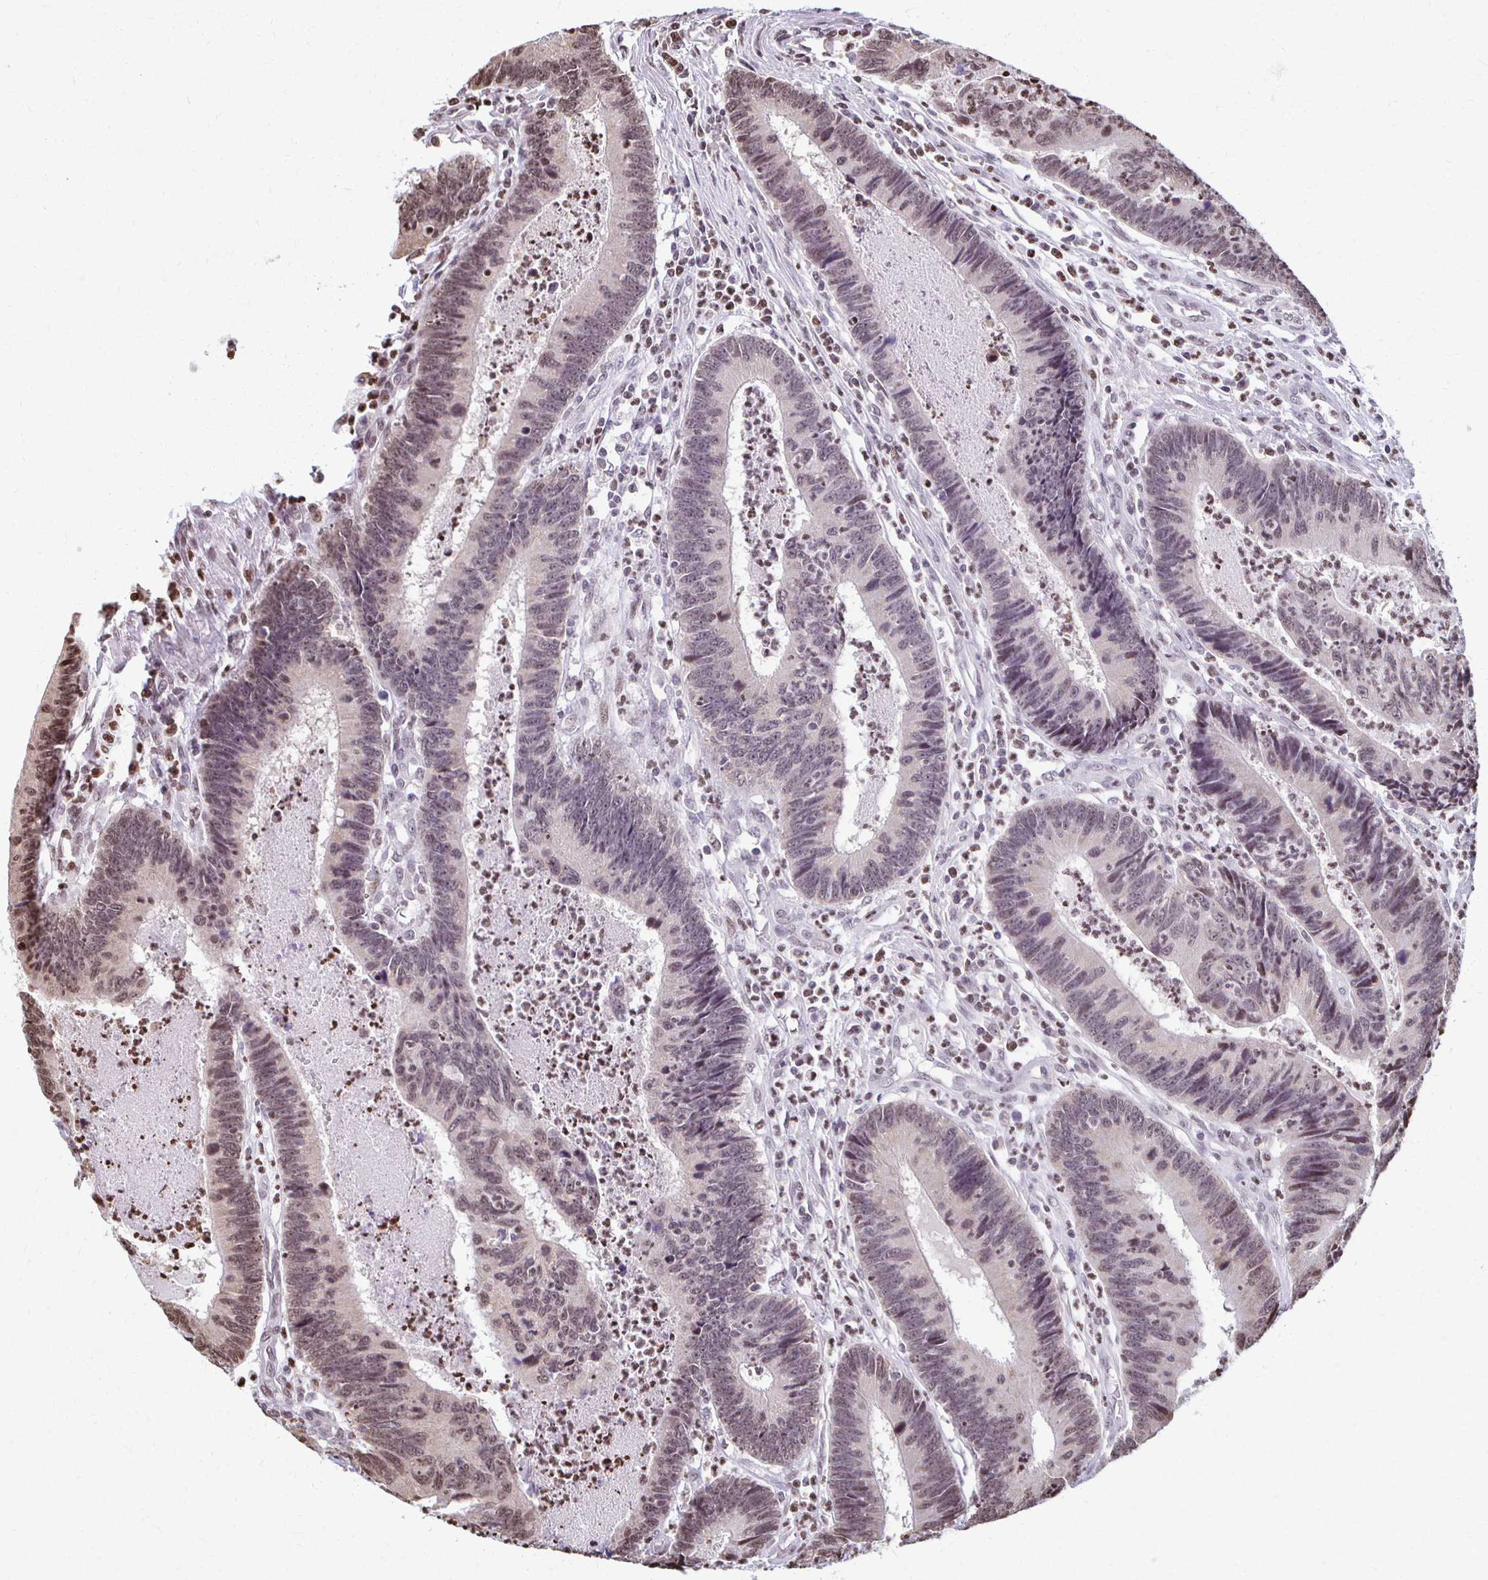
{"staining": {"intensity": "weak", "quantity": "25%-75%", "location": "nuclear"}, "tissue": "colorectal cancer", "cell_type": "Tumor cells", "image_type": "cancer", "snomed": [{"axis": "morphology", "description": "Adenocarcinoma, NOS"}, {"axis": "topography", "description": "Colon"}], "caption": "Protein staining displays weak nuclear staining in about 25%-75% of tumor cells in colorectal cancer (adenocarcinoma).", "gene": "HOXA9", "patient": {"sex": "female", "age": 67}}